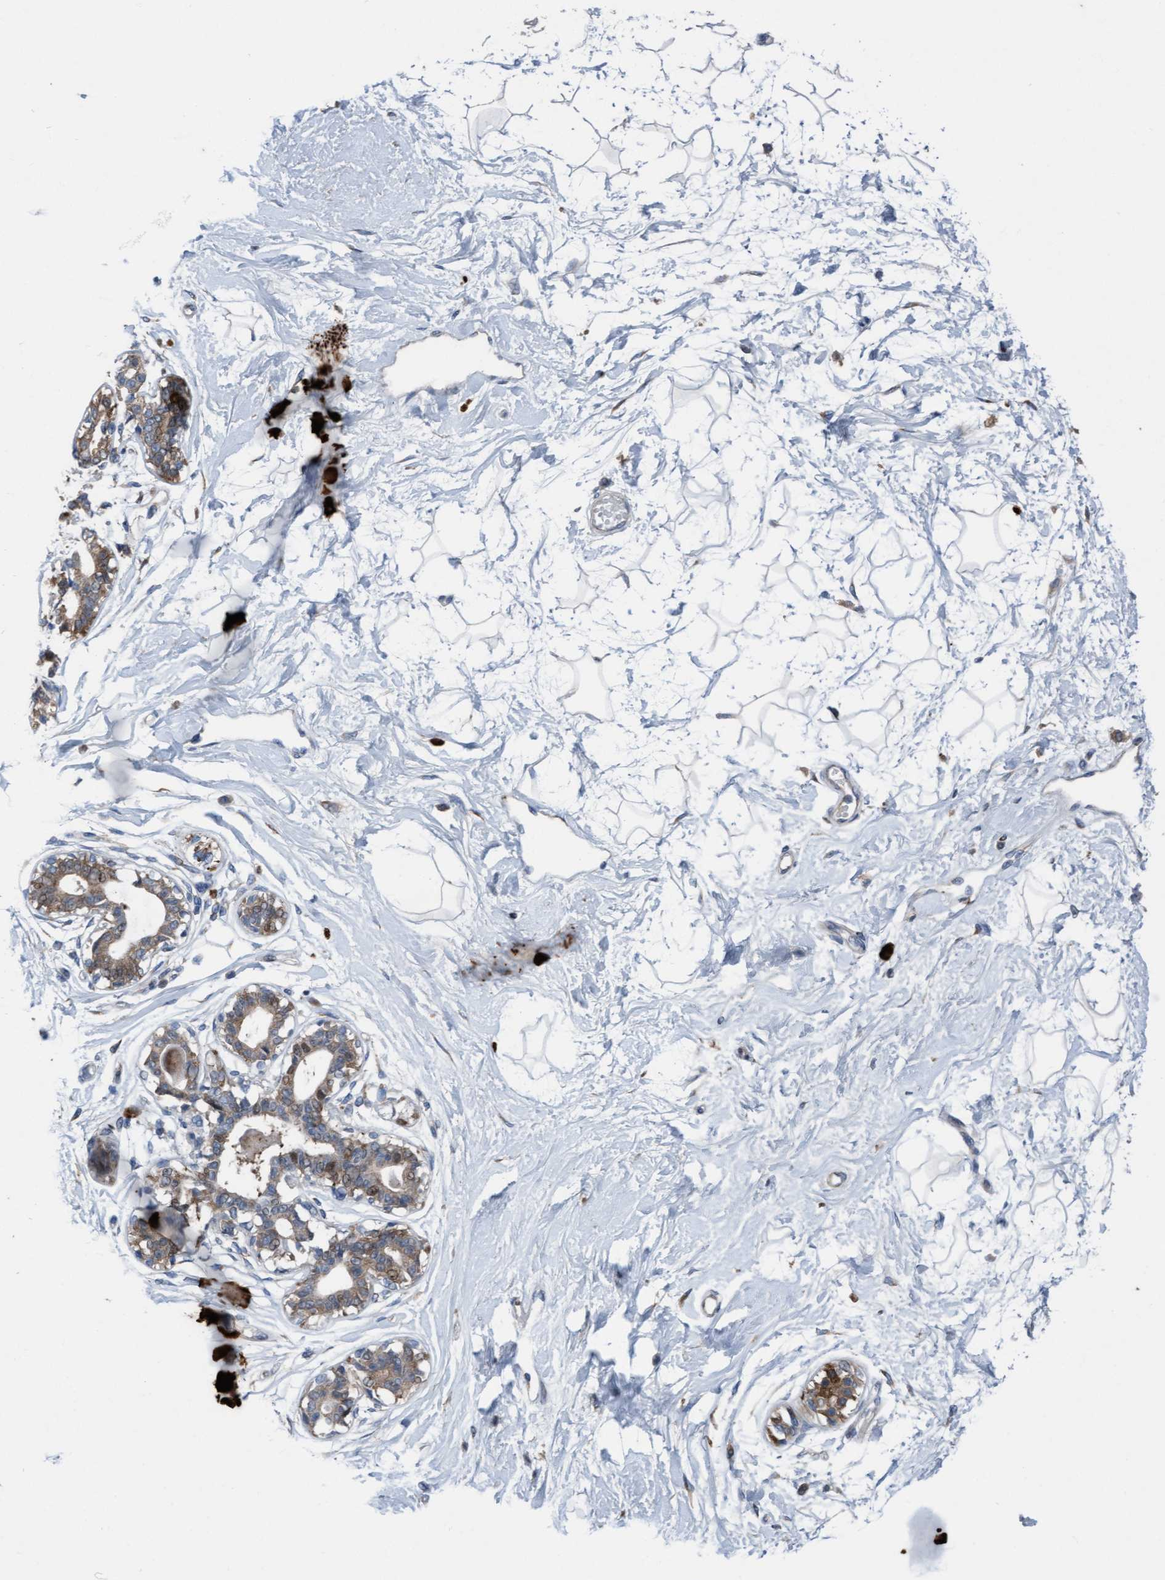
{"staining": {"intensity": "weak", "quantity": "<25%", "location": "cytoplasmic/membranous"}, "tissue": "breast", "cell_type": "Adipocytes", "image_type": "normal", "snomed": [{"axis": "morphology", "description": "Normal tissue, NOS"}, {"axis": "topography", "description": "Breast"}], "caption": "This is a histopathology image of immunohistochemistry (IHC) staining of normal breast, which shows no positivity in adipocytes.", "gene": "KLHL26", "patient": {"sex": "female", "age": 45}}